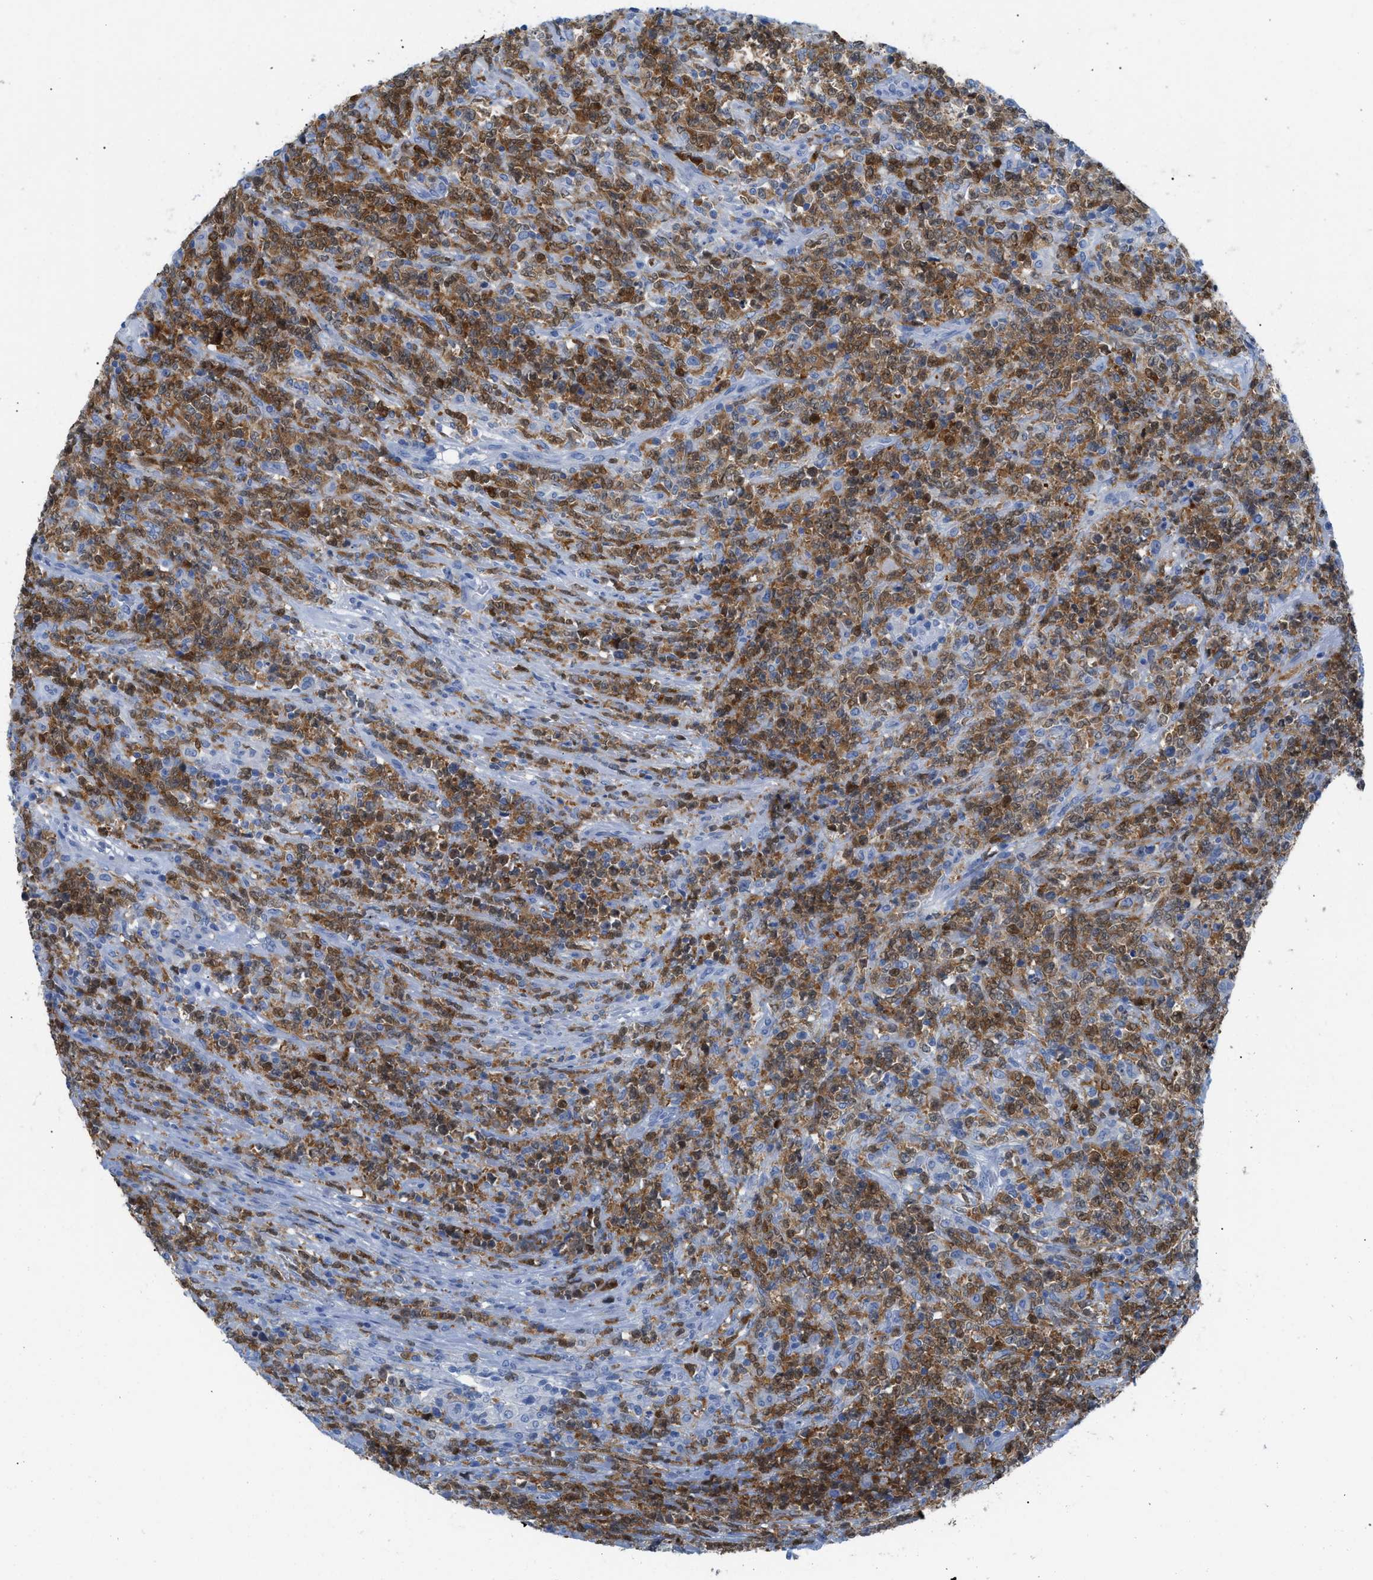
{"staining": {"intensity": "moderate", "quantity": ">75%", "location": "cytoplasmic/membranous"}, "tissue": "lymphoma", "cell_type": "Tumor cells", "image_type": "cancer", "snomed": [{"axis": "morphology", "description": "Malignant lymphoma, non-Hodgkin's type, High grade"}, {"axis": "topography", "description": "Soft tissue"}], "caption": "Immunohistochemistry (IHC) image of human lymphoma stained for a protein (brown), which reveals medium levels of moderate cytoplasmic/membranous positivity in about >75% of tumor cells.", "gene": "TCL1A", "patient": {"sex": "male", "age": 18}}